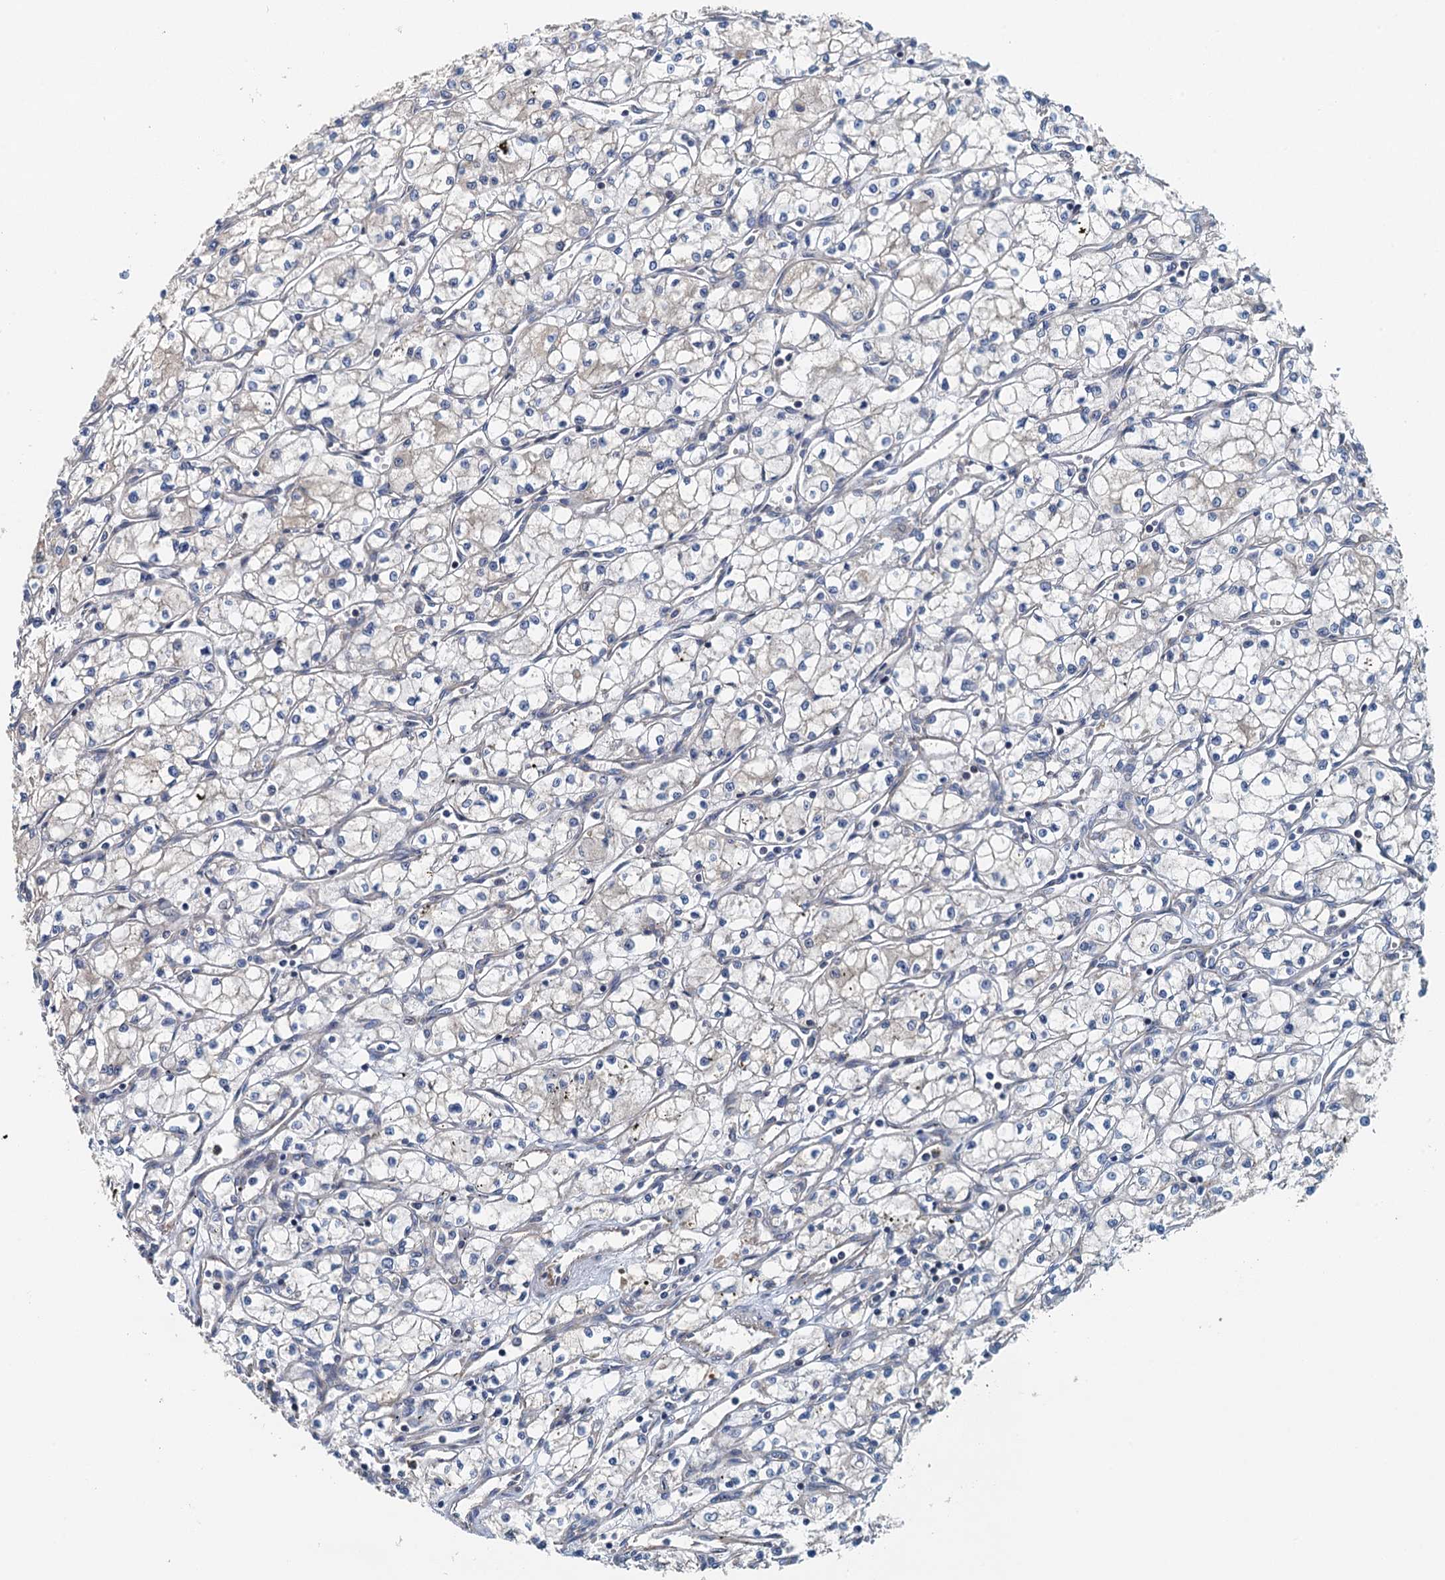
{"staining": {"intensity": "negative", "quantity": "none", "location": "none"}, "tissue": "renal cancer", "cell_type": "Tumor cells", "image_type": "cancer", "snomed": [{"axis": "morphology", "description": "Adenocarcinoma, NOS"}, {"axis": "topography", "description": "Kidney"}], "caption": "Human renal adenocarcinoma stained for a protein using immunohistochemistry shows no expression in tumor cells.", "gene": "PPP1R14D", "patient": {"sex": "male", "age": 59}}